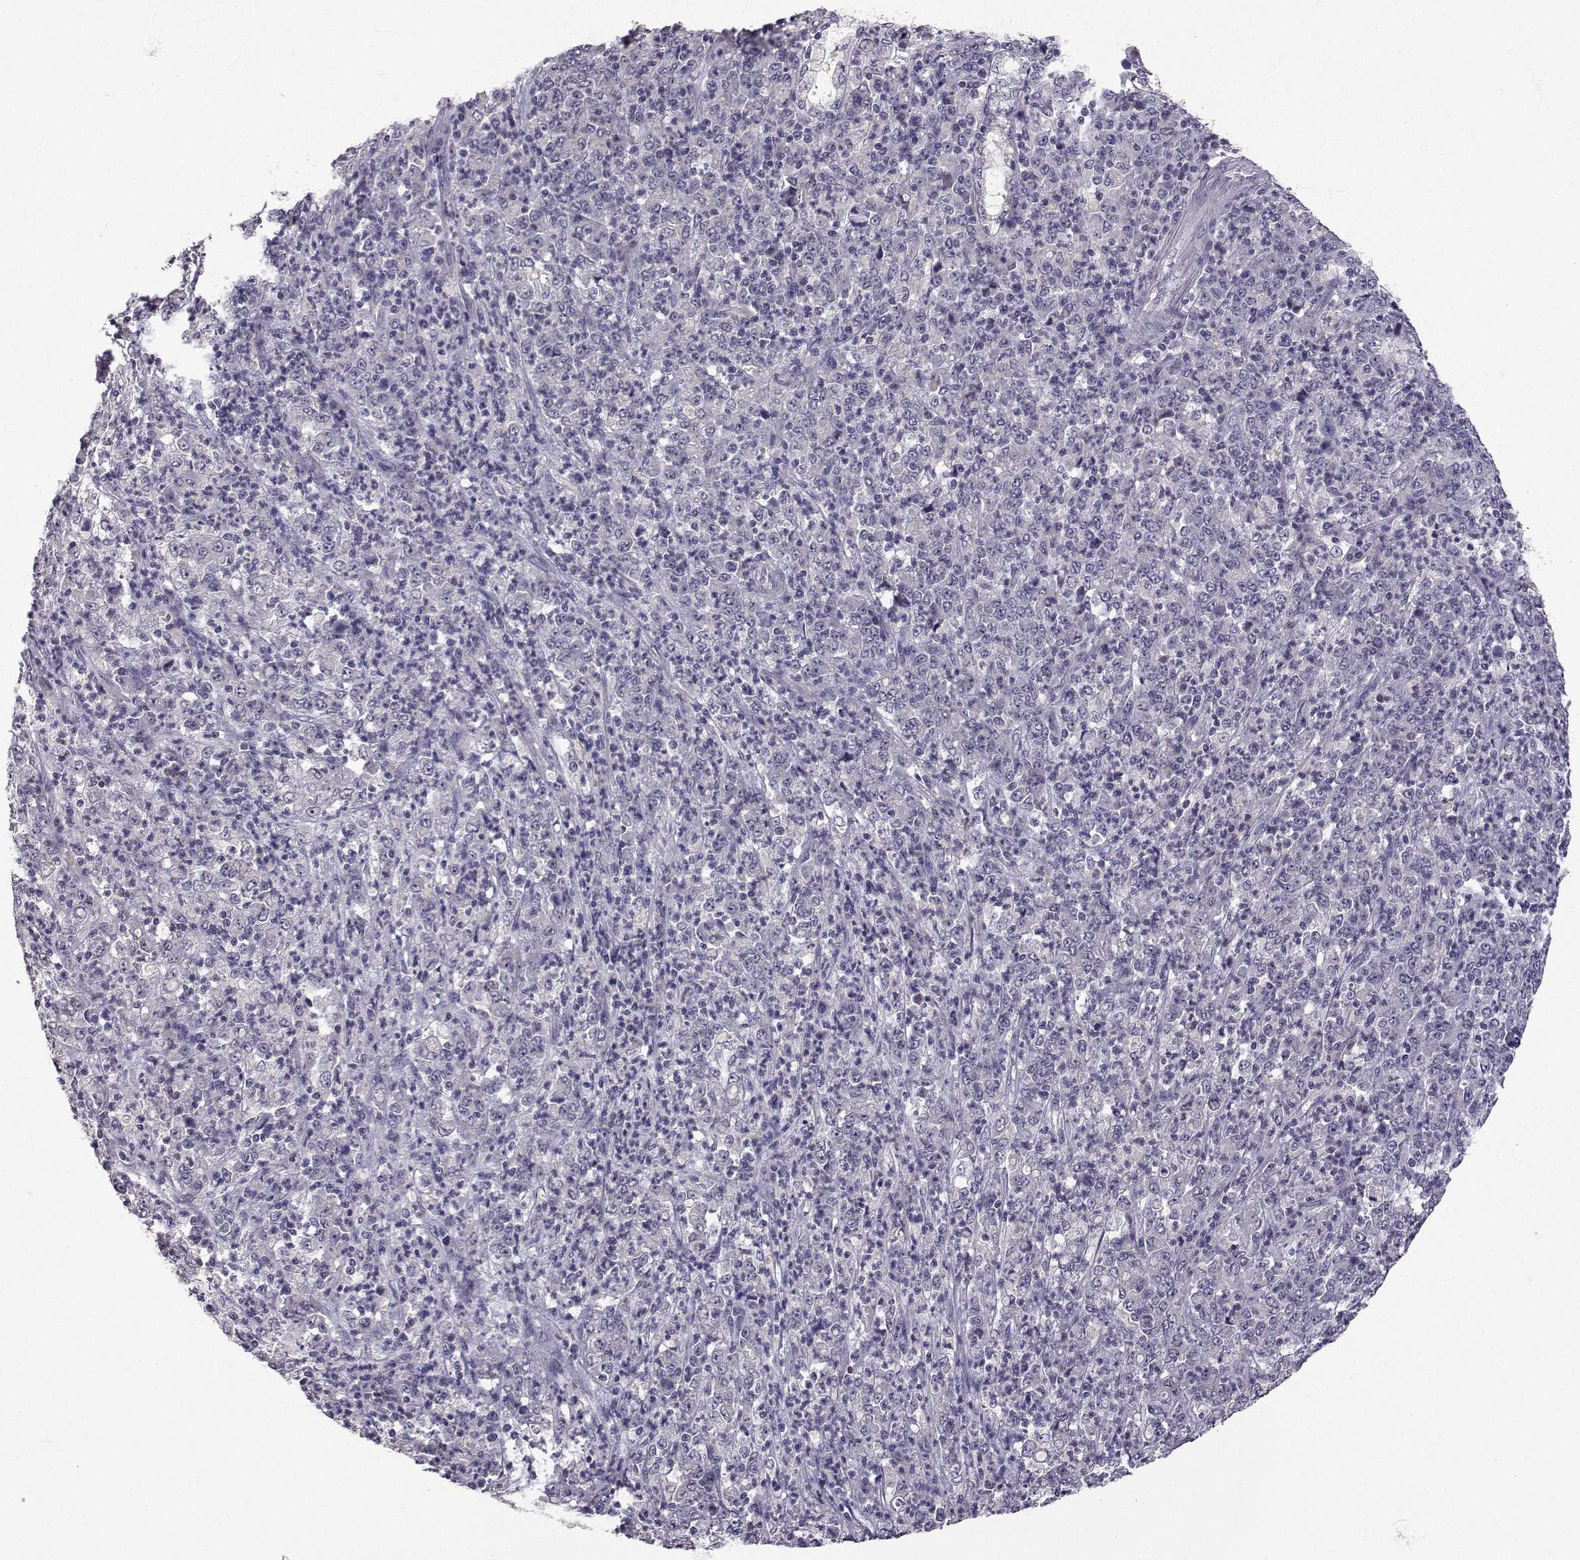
{"staining": {"intensity": "negative", "quantity": "none", "location": "none"}, "tissue": "stomach cancer", "cell_type": "Tumor cells", "image_type": "cancer", "snomed": [{"axis": "morphology", "description": "Adenocarcinoma, NOS"}, {"axis": "topography", "description": "Stomach, lower"}], "caption": "Tumor cells are negative for protein expression in human stomach cancer. The staining is performed using DAB (3,3'-diaminobenzidine) brown chromogen with nuclei counter-stained in using hematoxylin.", "gene": "SLC6A3", "patient": {"sex": "female", "age": 71}}